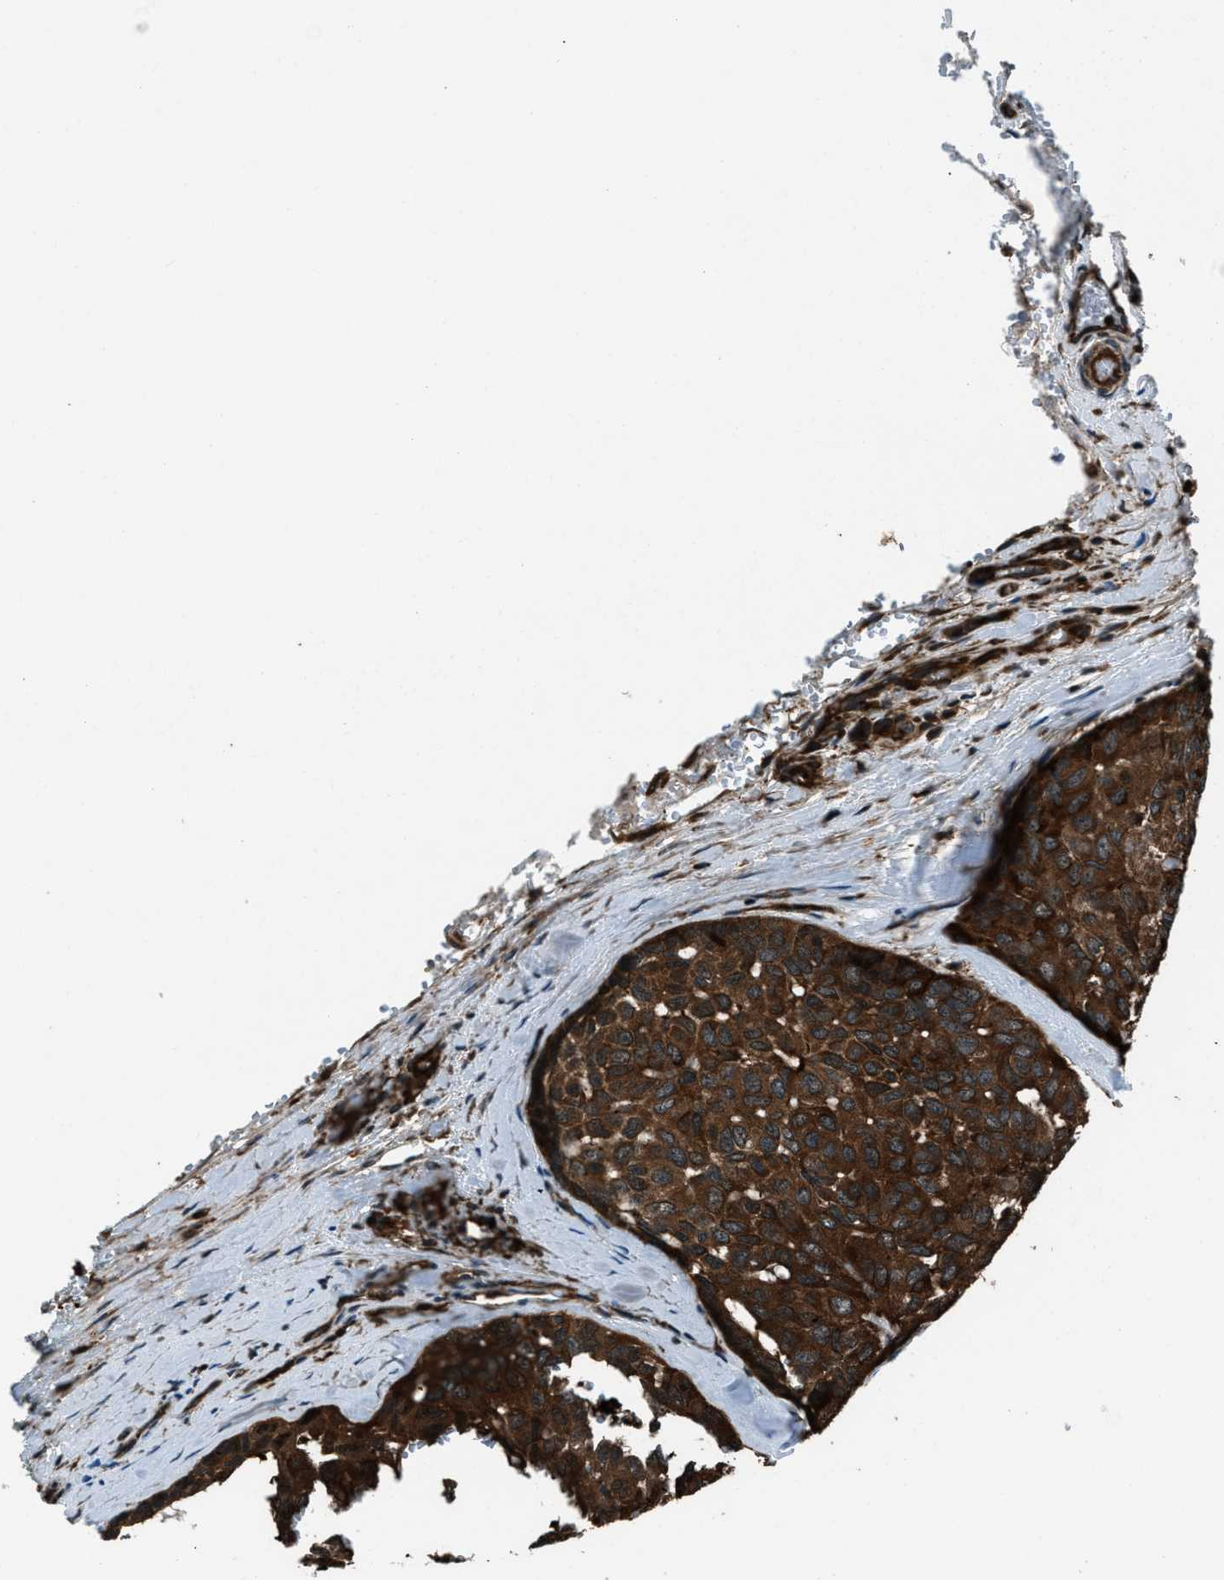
{"staining": {"intensity": "strong", "quantity": ">75%", "location": "cytoplasmic/membranous"}, "tissue": "head and neck cancer", "cell_type": "Tumor cells", "image_type": "cancer", "snomed": [{"axis": "morphology", "description": "Adenocarcinoma, NOS"}, {"axis": "topography", "description": "Salivary gland, NOS"}, {"axis": "topography", "description": "Head-Neck"}], "caption": "The photomicrograph demonstrates a brown stain indicating the presence of a protein in the cytoplasmic/membranous of tumor cells in adenocarcinoma (head and neck).", "gene": "SNX30", "patient": {"sex": "female", "age": 76}}